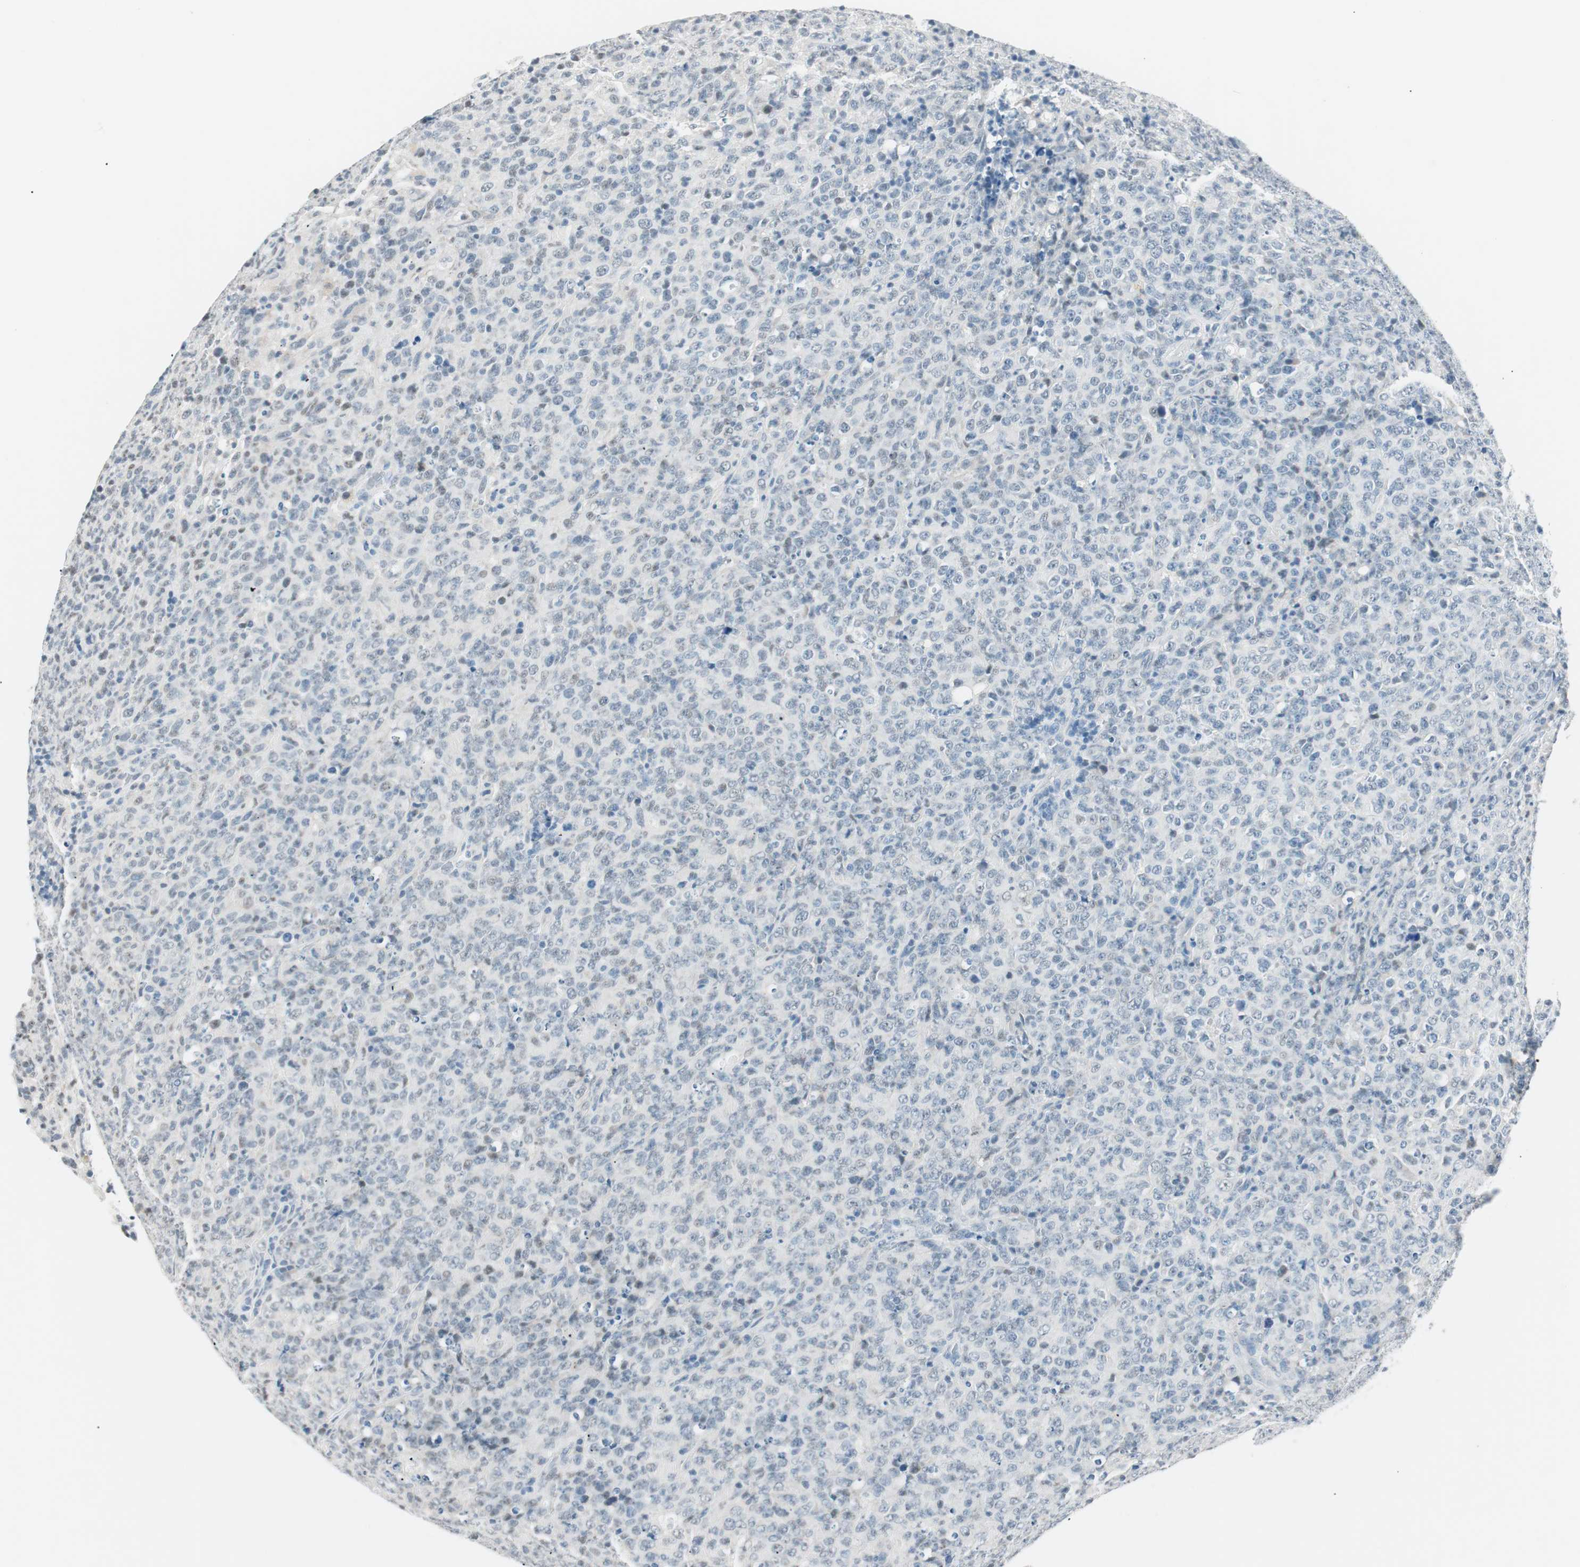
{"staining": {"intensity": "negative", "quantity": "none", "location": "none"}, "tissue": "lymphoma", "cell_type": "Tumor cells", "image_type": "cancer", "snomed": [{"axis": "morphology", "description": "Malignant lymphoma, non-Hodgkin's type, High grade"}, {"axis": "topography", "description": "Tonsil"}], "caption": "Immunohistochemistry histopathology image of human high-grade malignant lymphoma, non-Hodgkin's type stained for a protein (brown), which demonstrates no staining in tumor cells.", "gene": "HOXB13", "patient": {"sex": "female", "age": 36}}